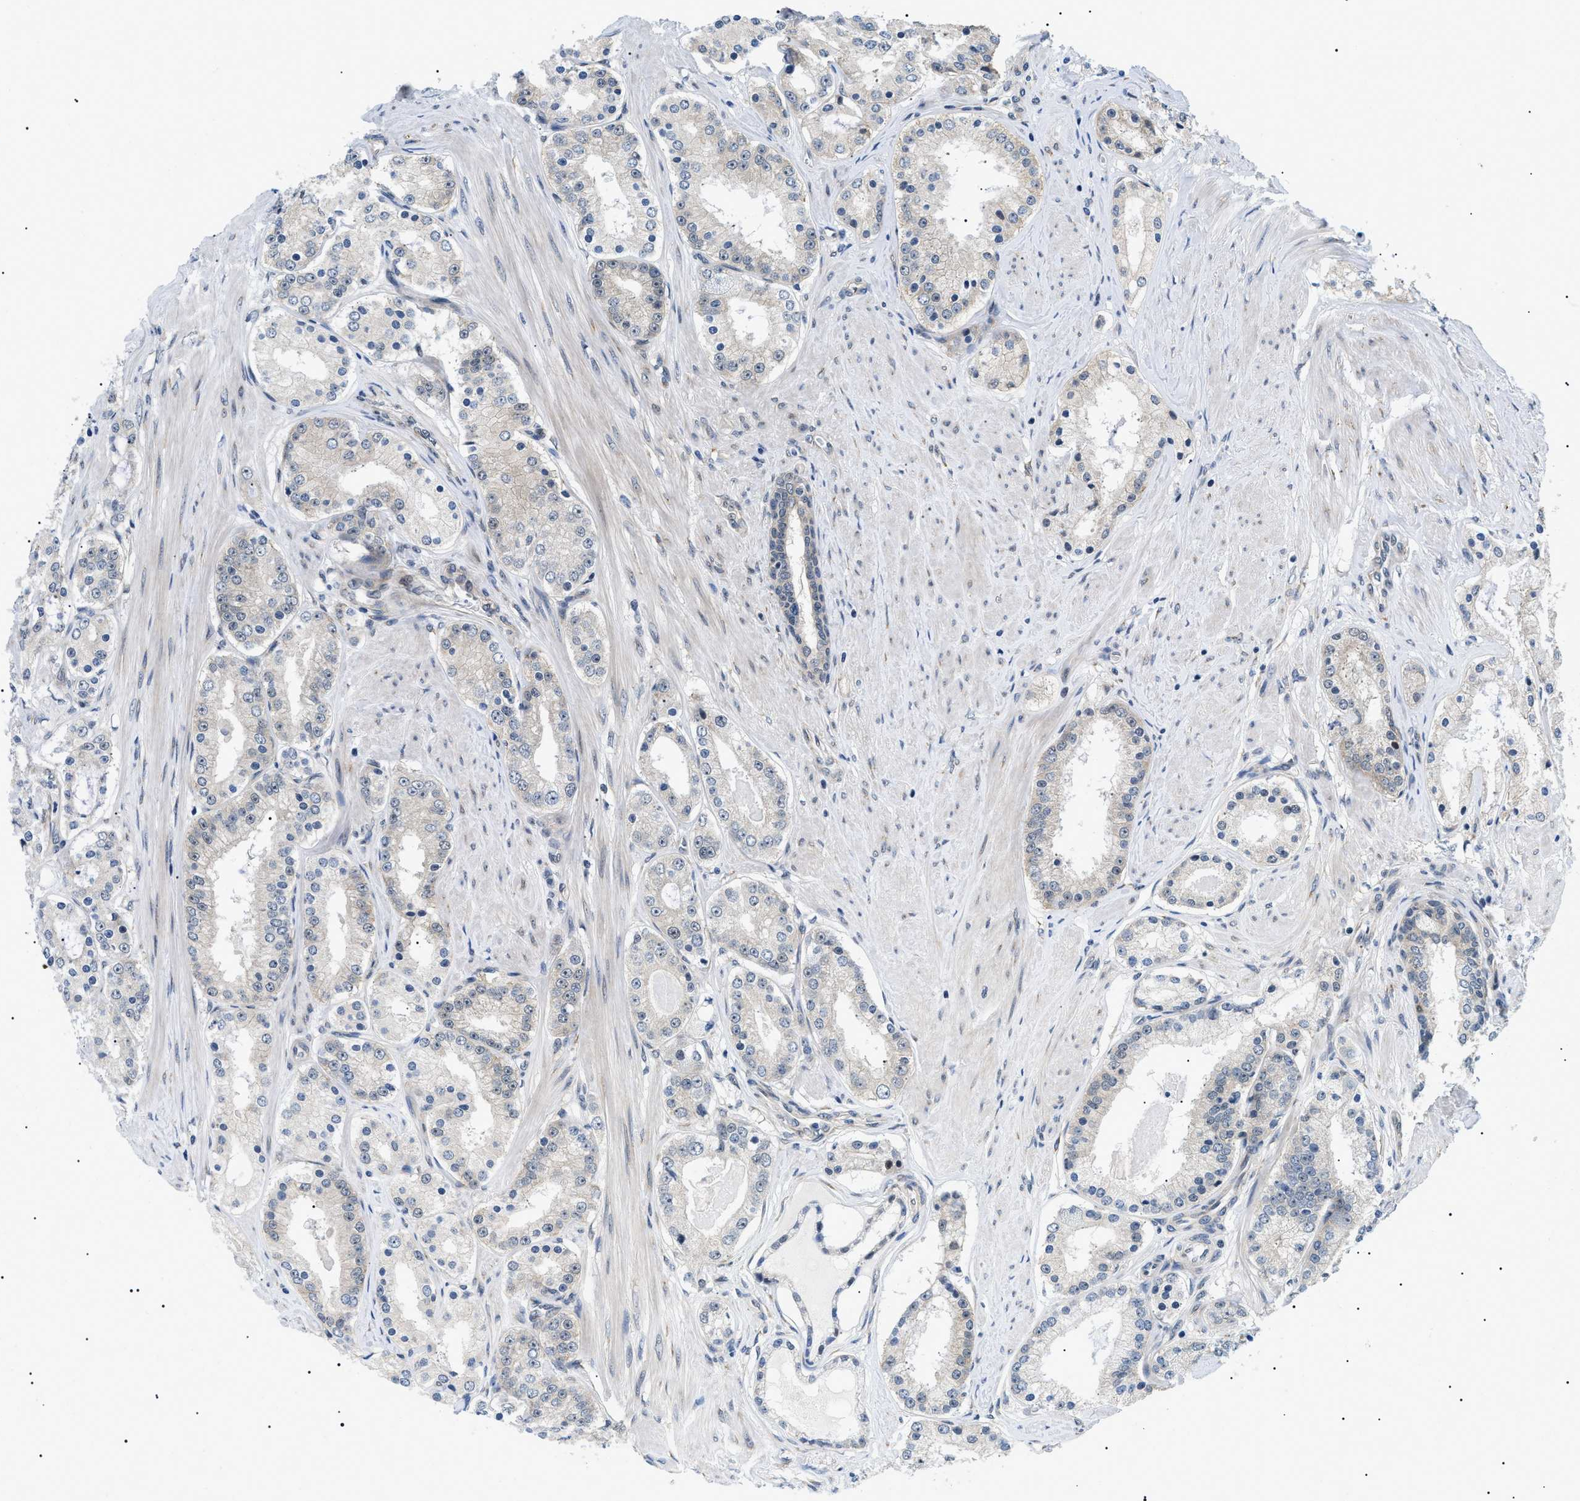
{"staining": {"intensity": "weak", "quantity": "<25%", "location": "cytoplasmic/membranous"}, "tissue": "prostate cancer", "cell_type": "Tumor cells", "image_type": "cancer", "snomed": [{"axis": "morphology", "description": "Adenocarcinoma, Low grade"}, {"axis": "topography", "description": "Prostate"}], "caption": "Immunohistochemical staining of human prostate cancer (low-grade adenocarcinoma) exhibits no significant staining in tumor cells.", "gene": "CWC25", "patient": {"sex": "male", "age": 63}}